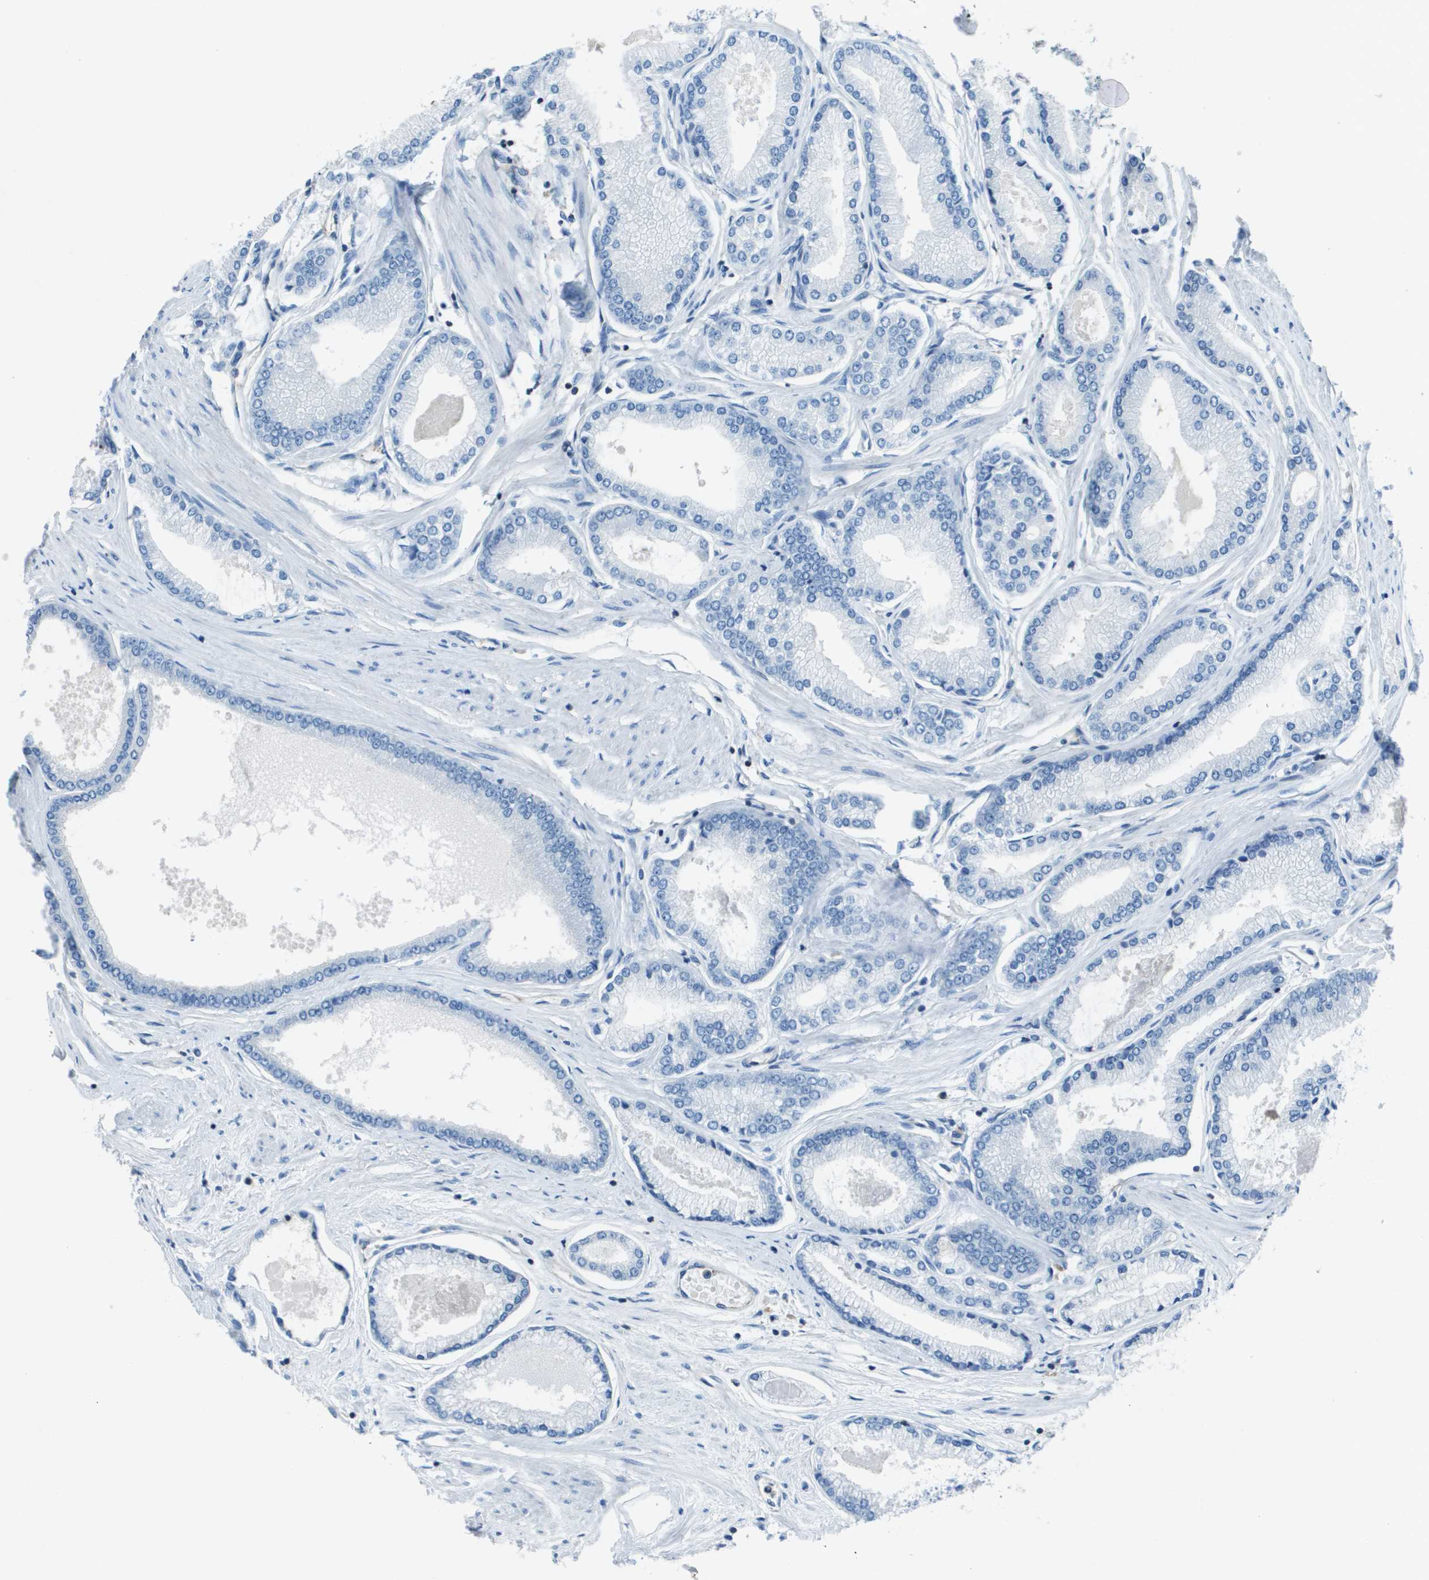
{"staining": {"intensity": "negative", "quantity": "none", "location": "none"}, "tissue": "prostate cancer", "cell_type": "Tumor cells", "image_type": "cancer", "snomed": [{"axis": "morphology", "description": "Adenocarcinoma, High grade"}, {"axis": "topography", "description": "Prostate"}], "caption": "Tumor cells are negative for brown protein staining in adenocarcinoma (high-grade) (prostate).", "gene": "APBB1IP", "patient": {"sex": "male", "age": 61}}